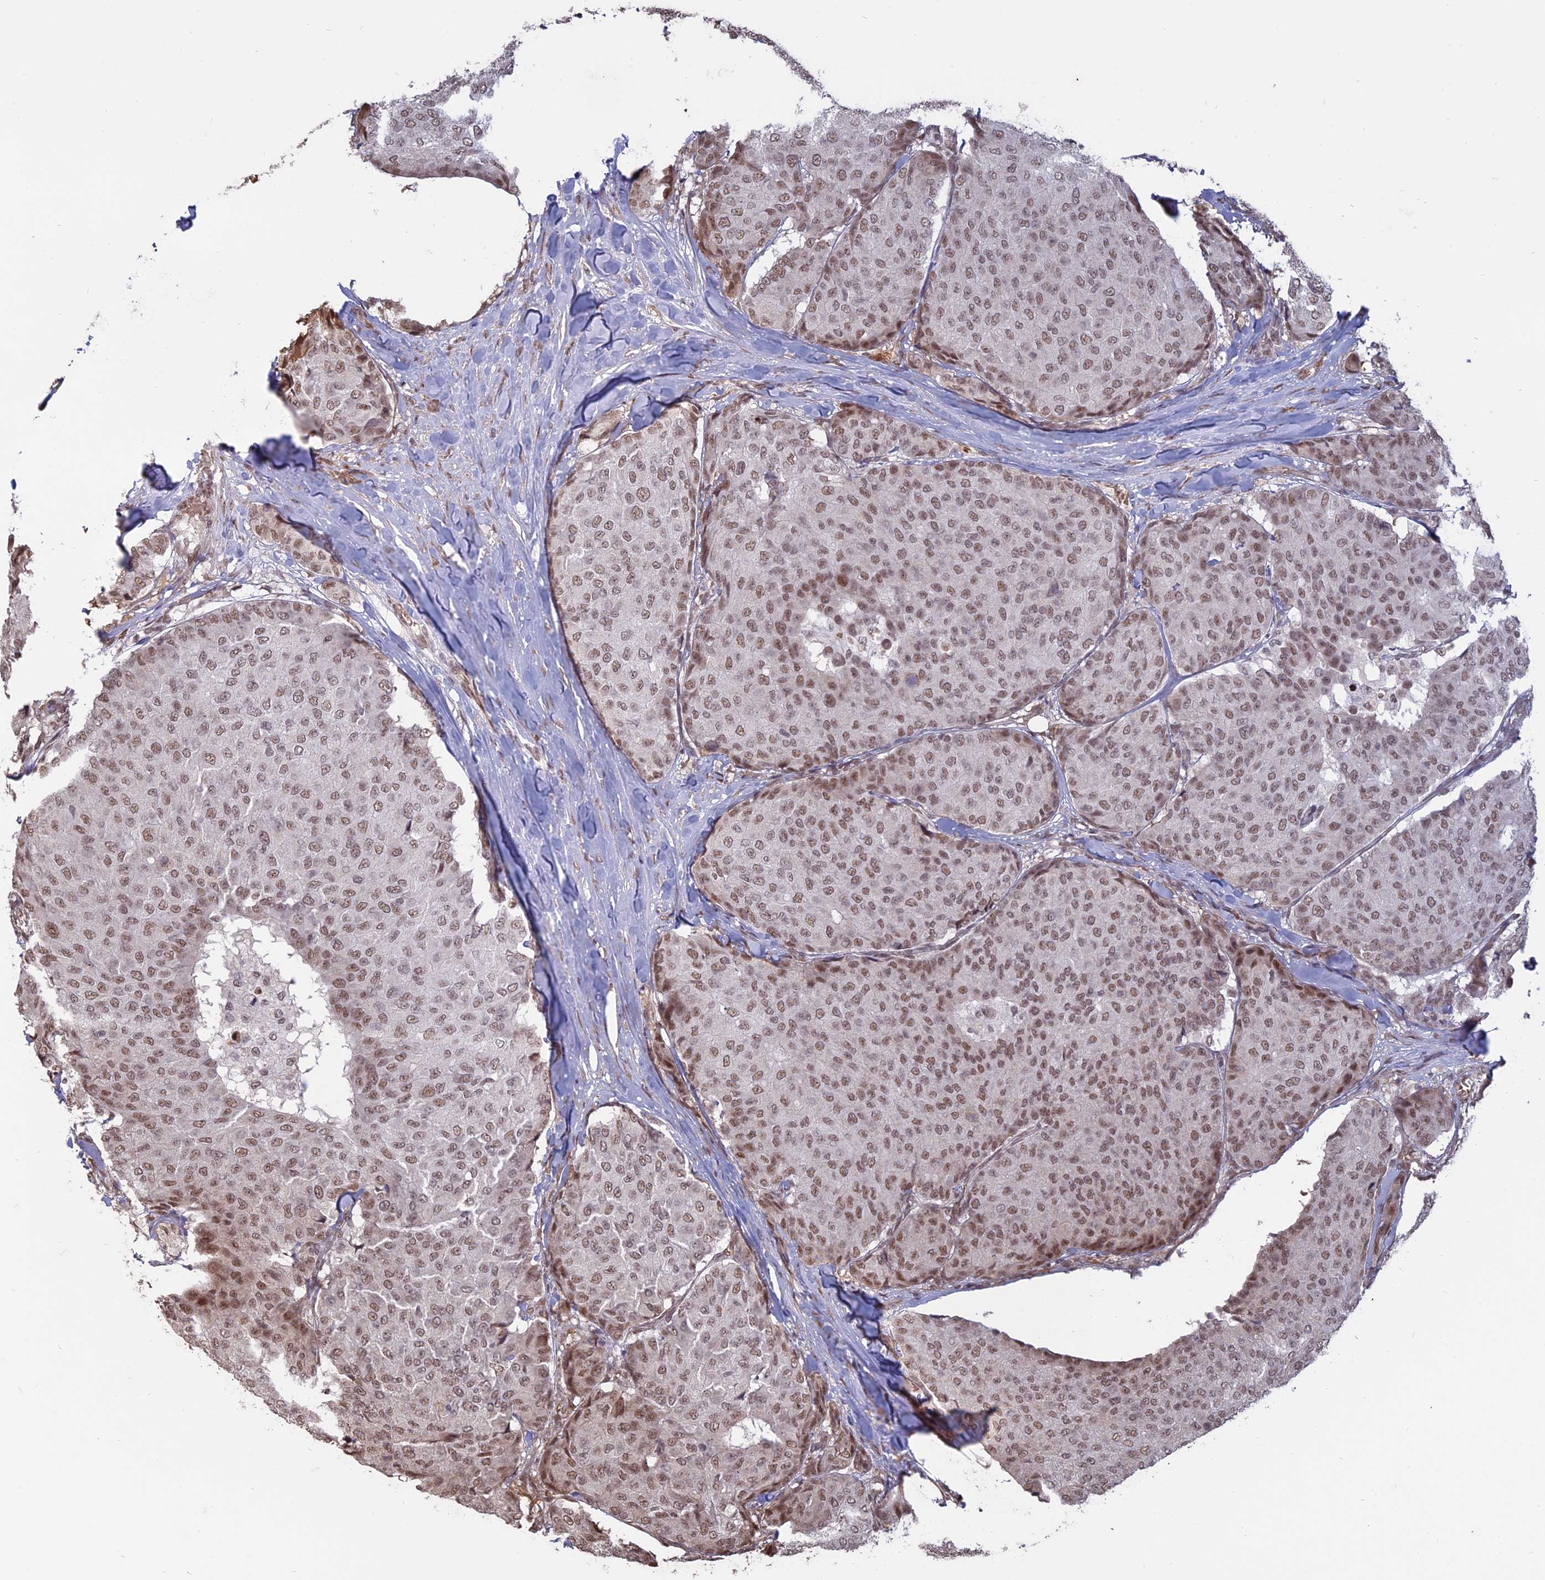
{"staining": {"intensity": "moderate", "quantity": ">75%", "location": "nuclear"}, "tissue": "breast cancer", "cell_type": "Tumor cells", "image_type": "cancer", "snomed": [{"axis": "morphology", "description": "Duct carcinoma"}, {"axis": "topography", "description": "Breast"}], "caption": "Immunohistochemistry of human breast cancer displays medium levels of moderate nuclear staining in about >75% of tumor cells.", "gene": "MFAP1", "patient": {"sex": "female", "age": 75}}